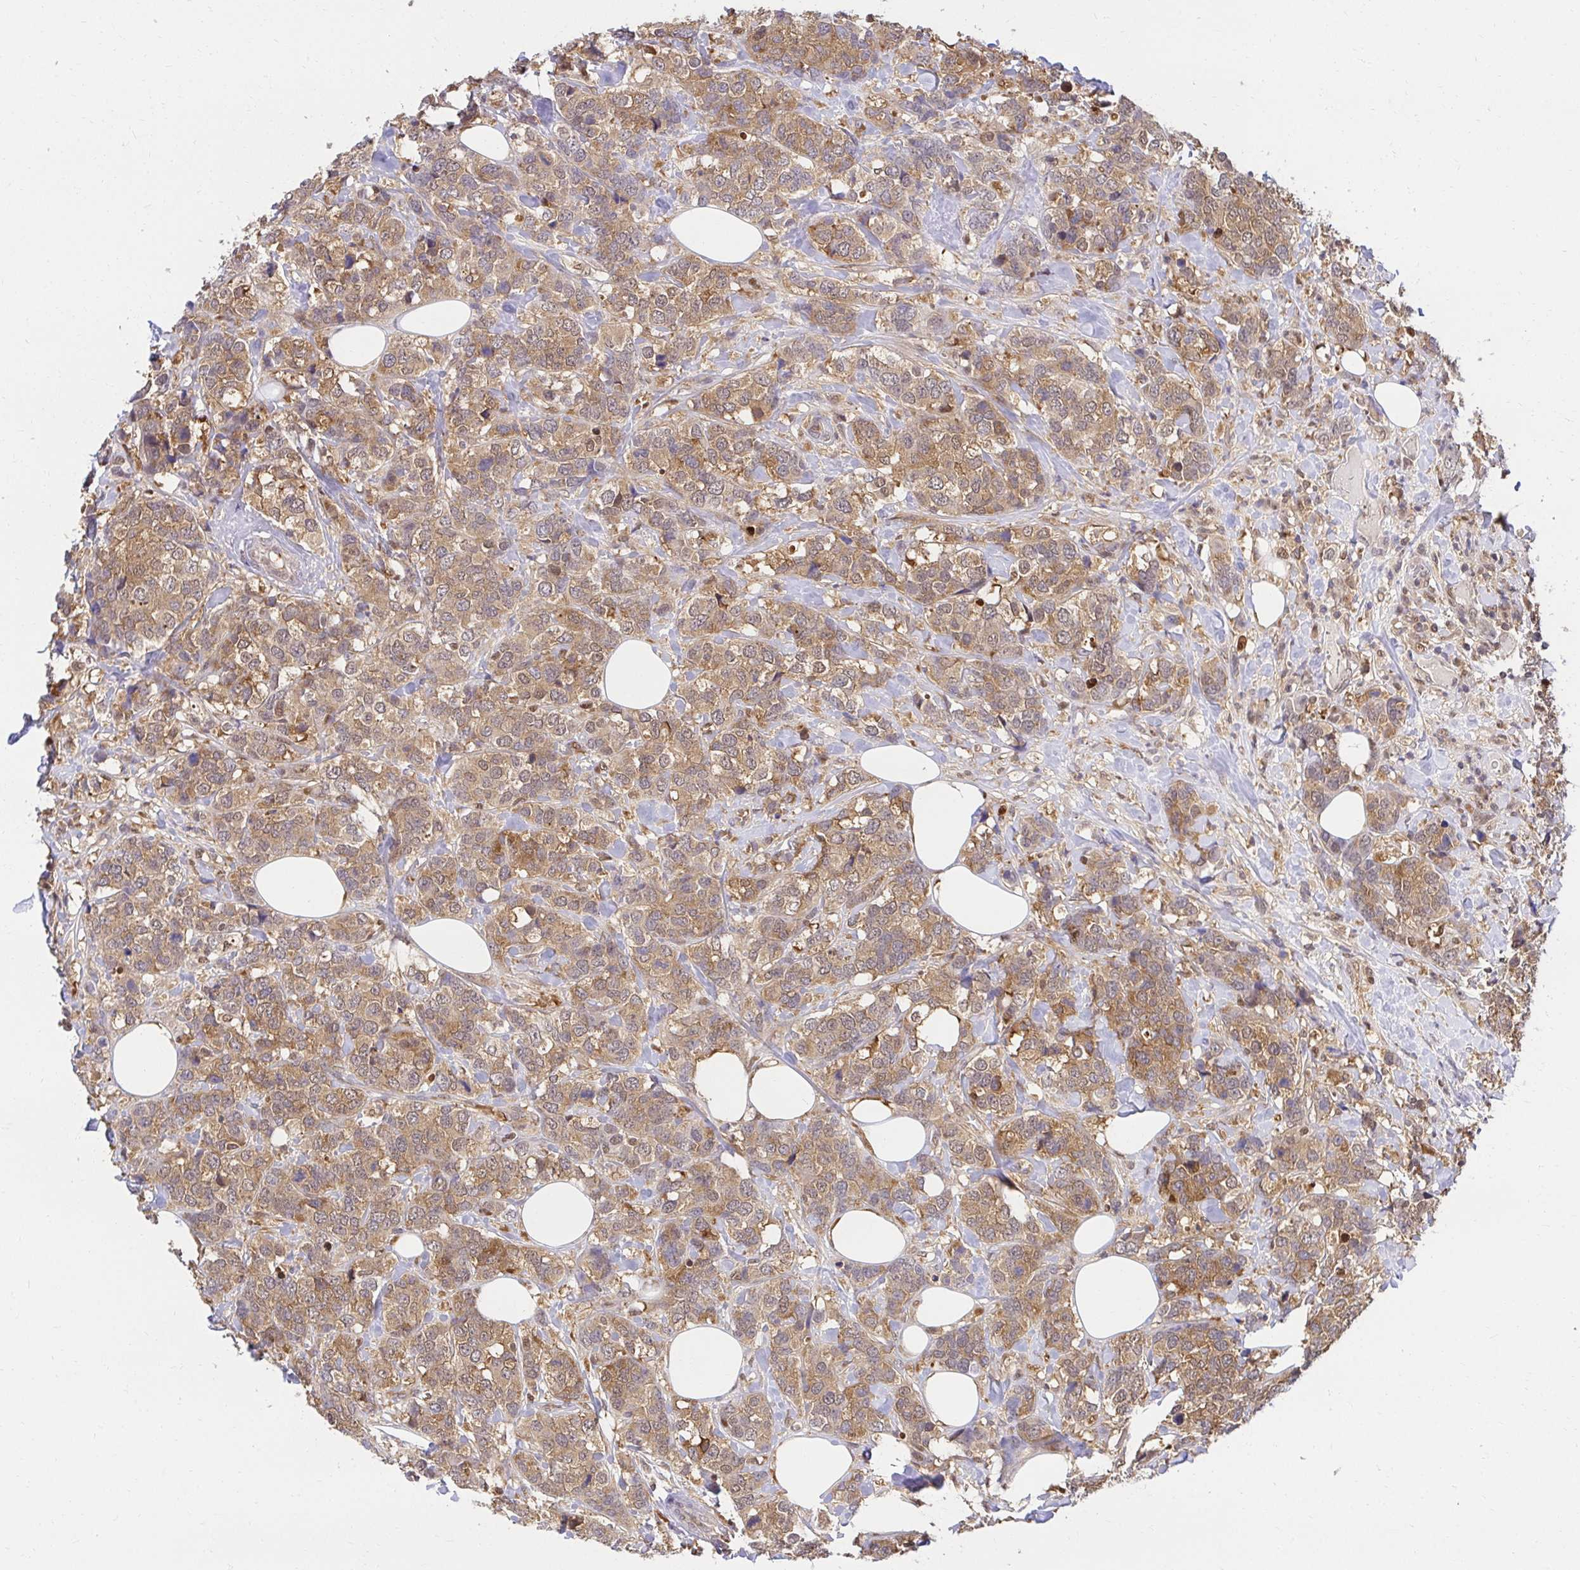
{"staining": {"intensity": "moderate", "quantity": ">75%", "location": "cytoplasmic/membranous,nuclear"}, "tissue": "breast cancer", "cell_type": "Tumor cells", "image_type": "cancer", "snomed": [{"axis": "morphology", "description": "Lobular carcinoma"}, {"axis": "topography", "description": "Breast"}], "caption": "Immunohistochemistry histopathology image of breast lobular carcinoma stained for a protein (brown), which displays medium levels of moderate cytoplasmic/membranous and nuclear staining in approximately >75% of tumor cells.", "gene": "PSMA4", "patient": {"sex": "female", "age": 59}}